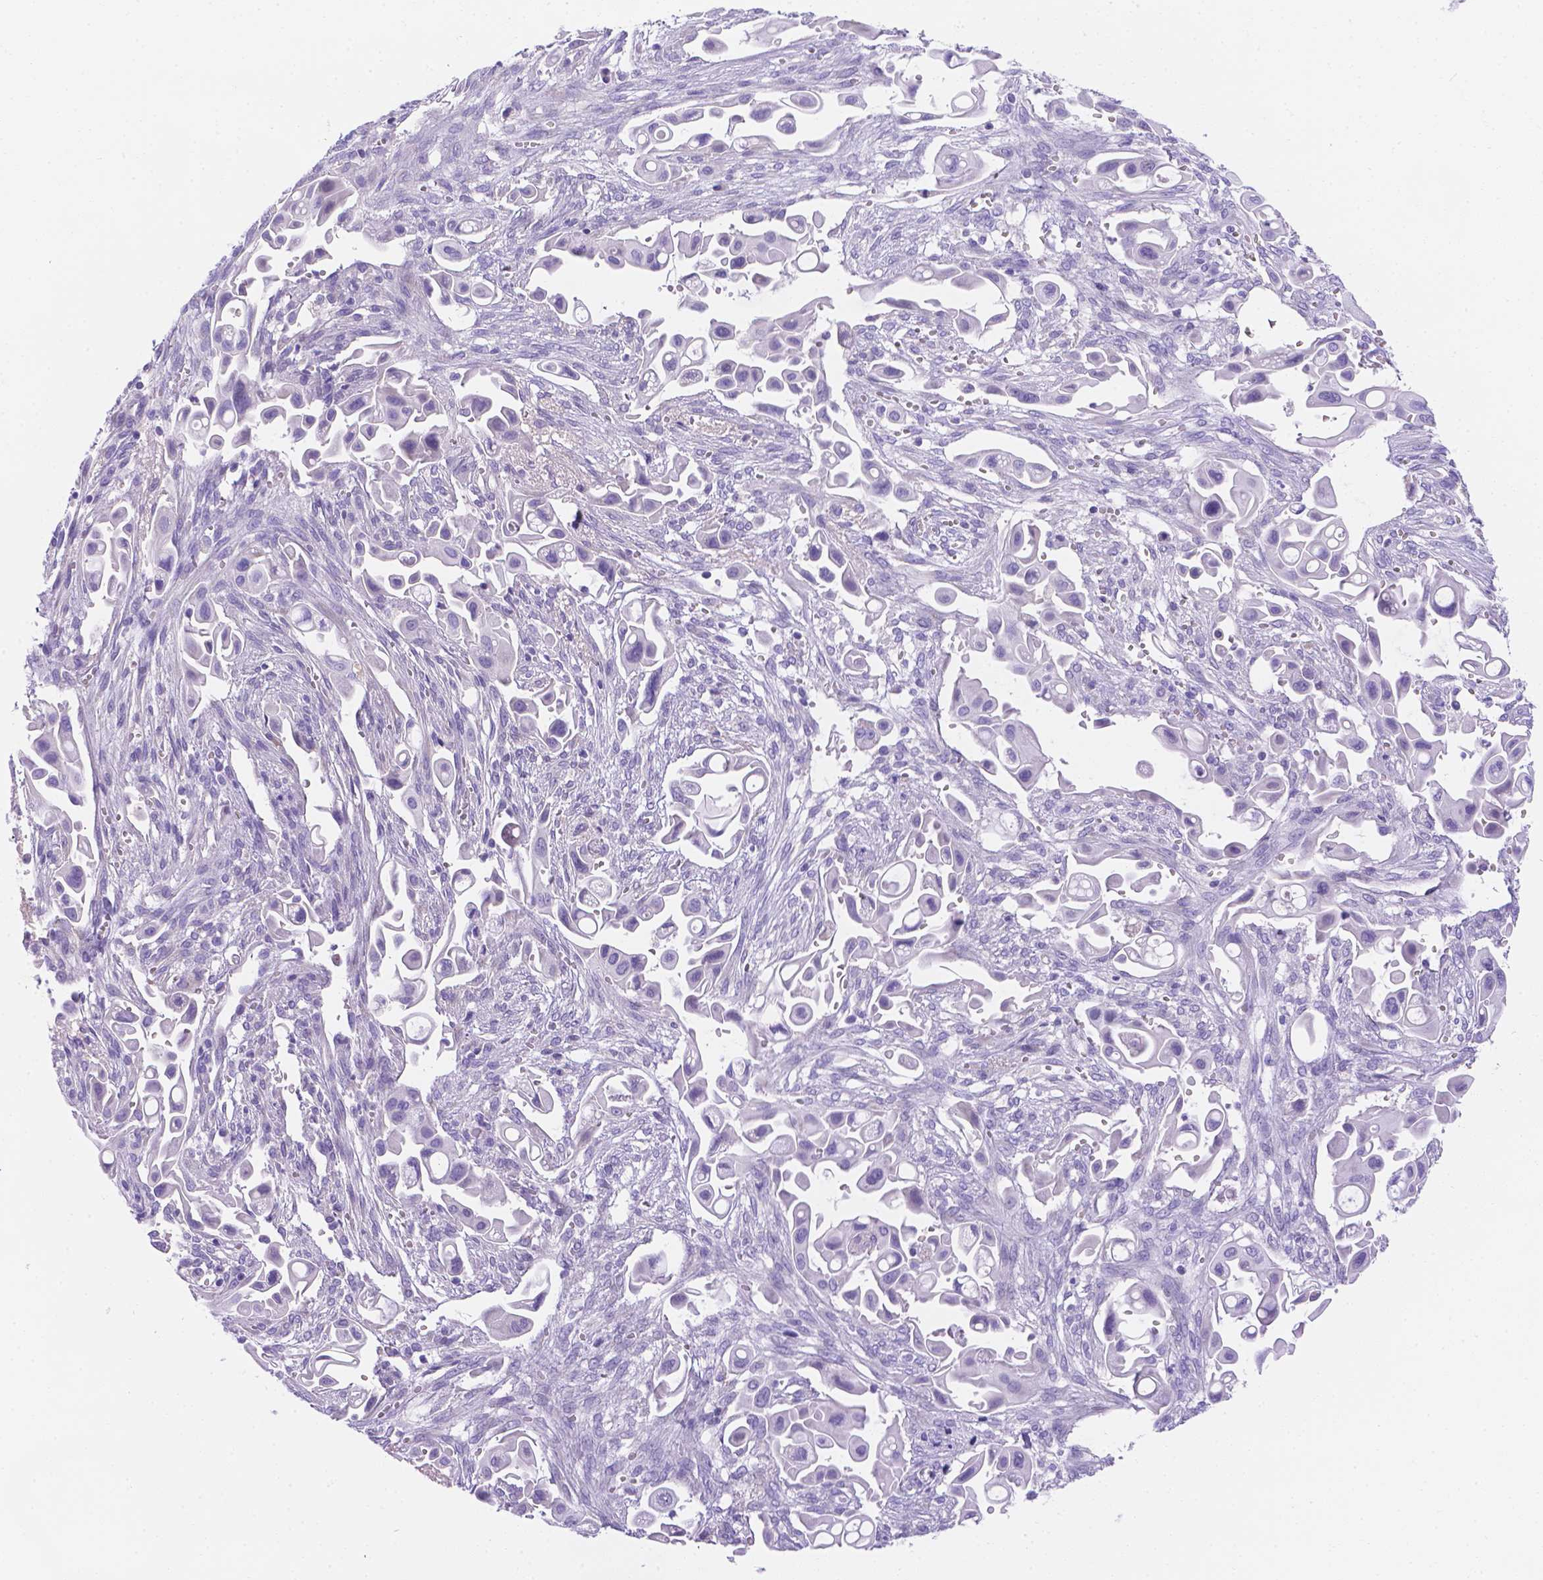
{"staining": {"intensity": "negative", "quantity": "none", "location": "none"}, "tissue": "pancreatic cancer", "cell_type": "Tumor cells", "image_type": "cancer", "snomed": [{"axis": "morphology", "description": "Adenocarcinoma, NOS"}, {"axis": "topography", "description": "Pancreas"}], "caption": "An image of pancreatic cancer stained for a protein demonstrates no brown staining in tumor cells. (Immunohistochemistry (ihc), brightfield microscopy, high magnification).", "gene": "MLN", "patient": {"sex": "male", "age": 50}}